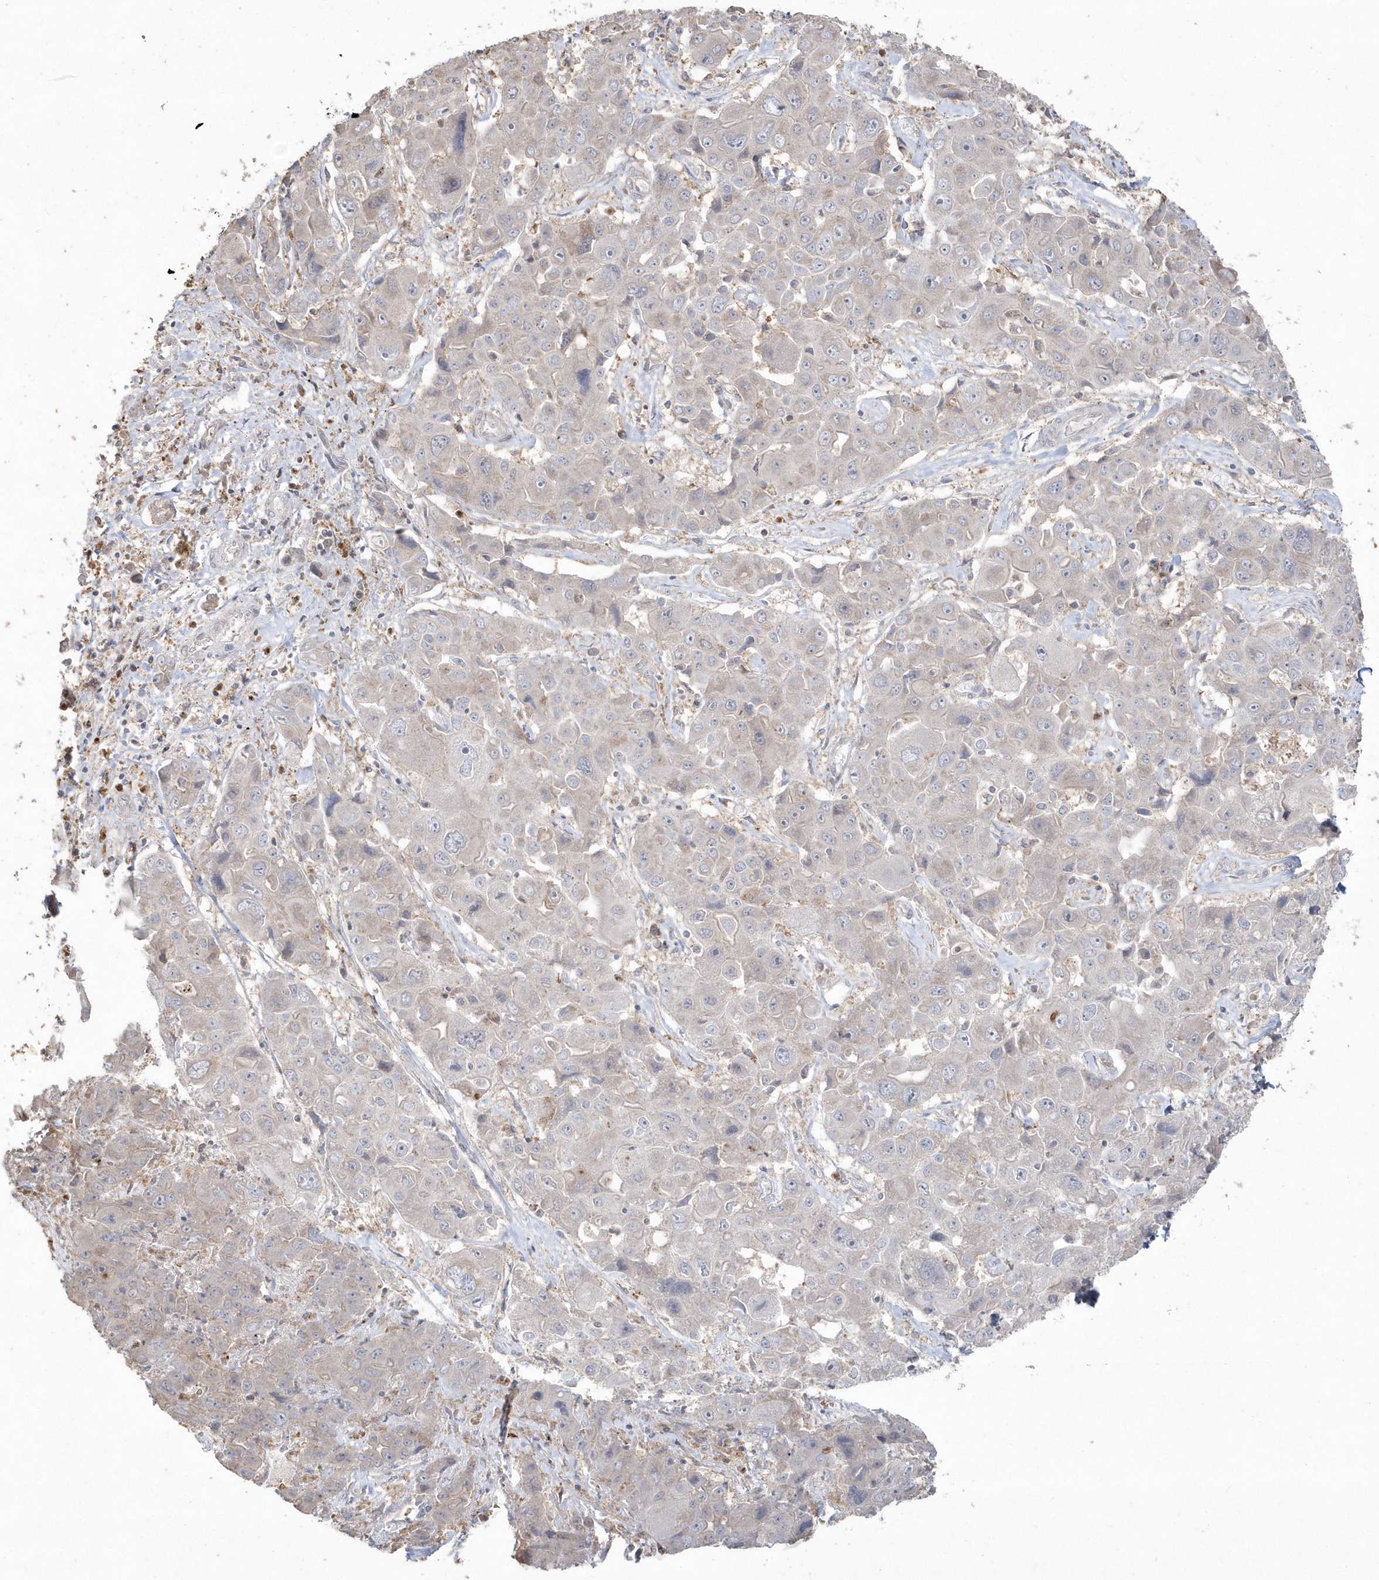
{"staining": {"intensity": "negative", "quantity": "none", "location": "none"}, "tissue": "liver cancer", "cell_type": "Tumor cells", "image_type": "cancer", "snomed": [{"axis": "morphology", "description": "Cholangiocarcinoma"}, {"axis": "topography", "description": "Liver"}], "caption": "A photomicrograph of human liver cholangiocarcinoma is negative for staining in tumor cells. (DAB IHC with hematoxylin counter stain).", "gene": "GEMIN6", "patient": {"sex": "male", "age": 67}}